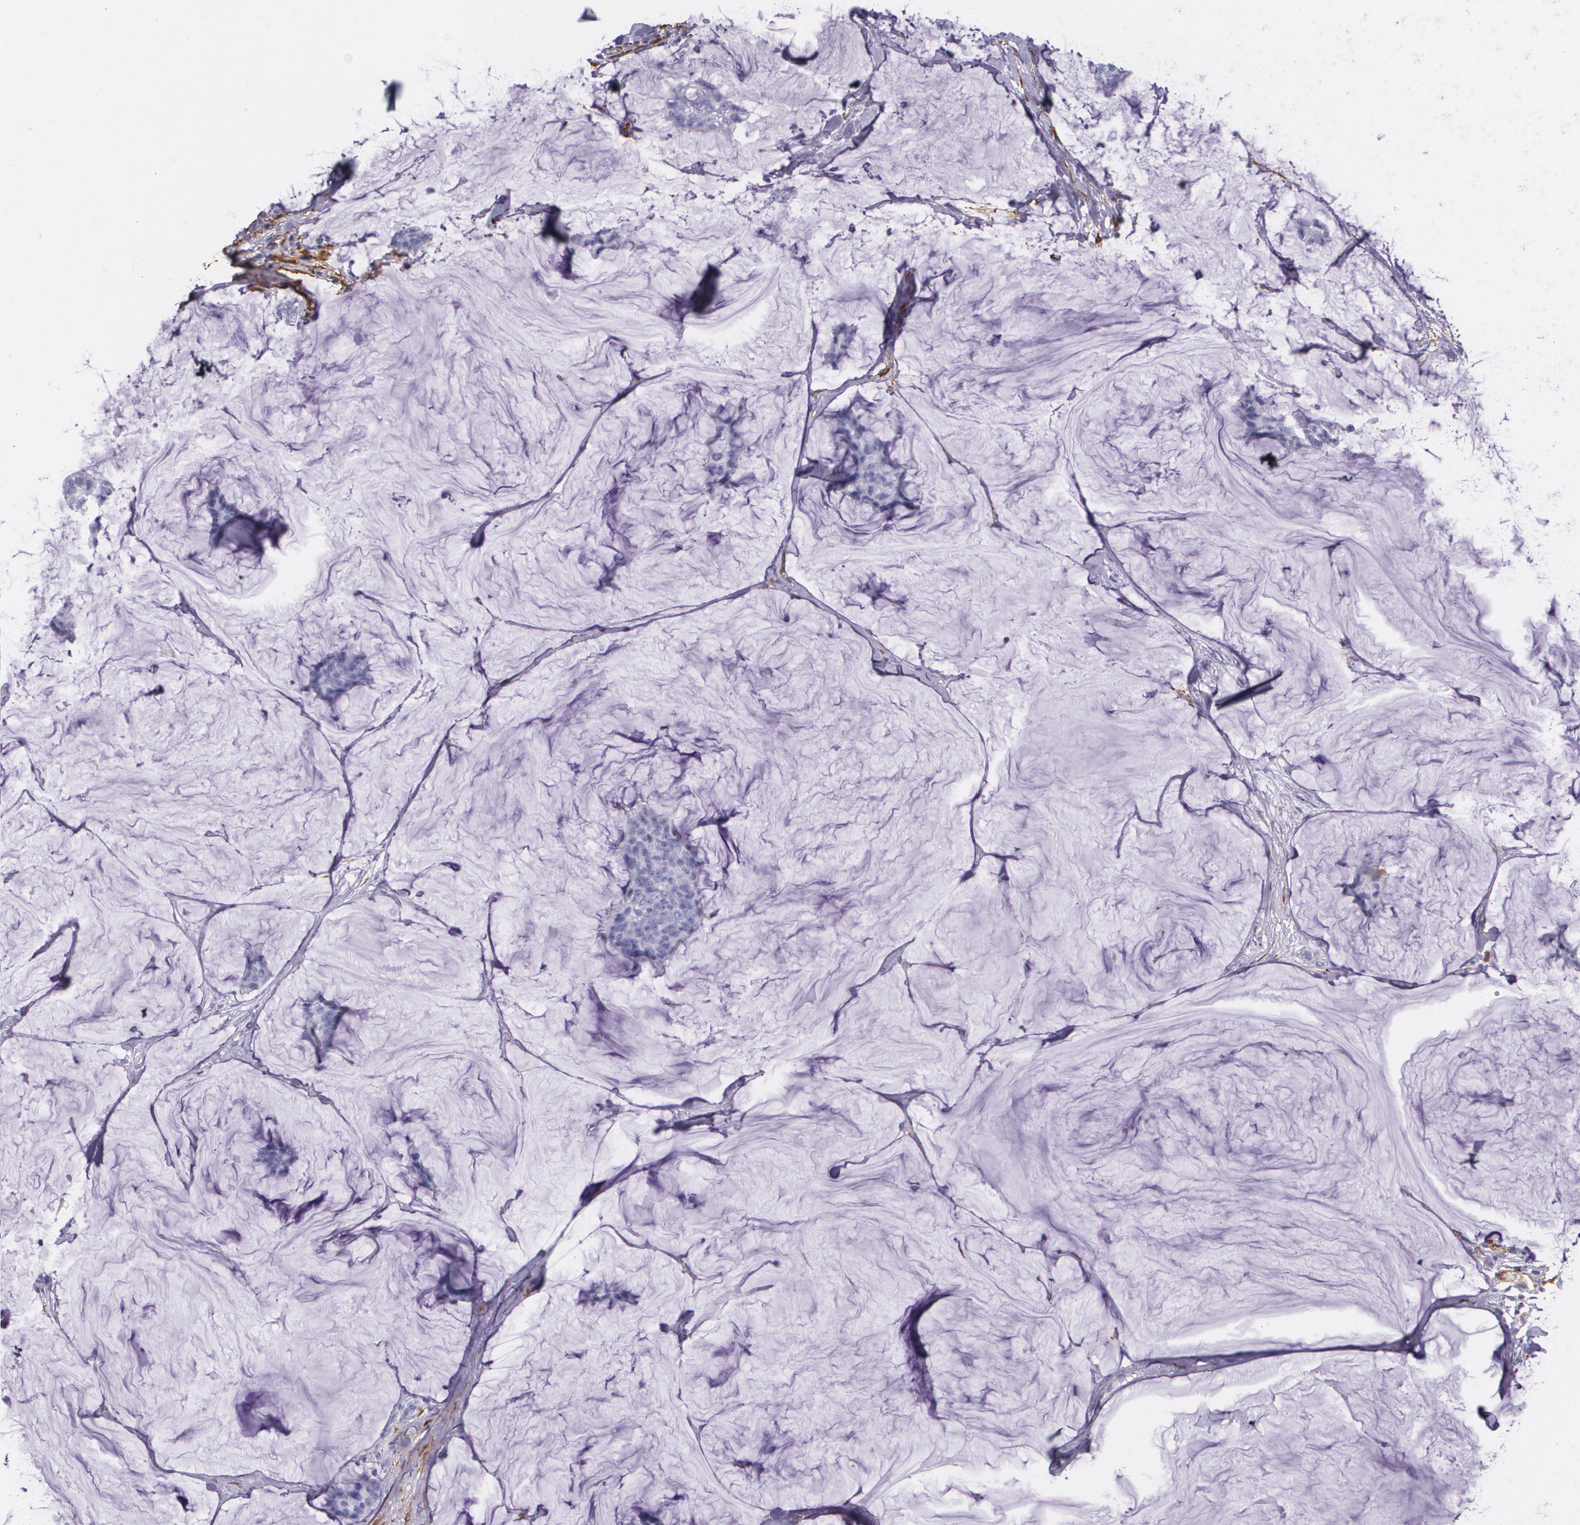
{"staining": {"intensity": "negative", "quantity": "none", "location": "none"}, "tissue": "breast cancer", "cell_type": "Tumor cells", "image_type": "cancer", "snomed": [{"axis": "morphology", "description": "Duct carcinoma"}, {"axis": "topography", "description": "Breast"}], "caption": "Breast infiltrating ductal carcinoma was stained to show a protein in brown. There is no significant staining in tumor cells.", "gene": "MMP2", "patient": {"sex": "female", "age": 93}}